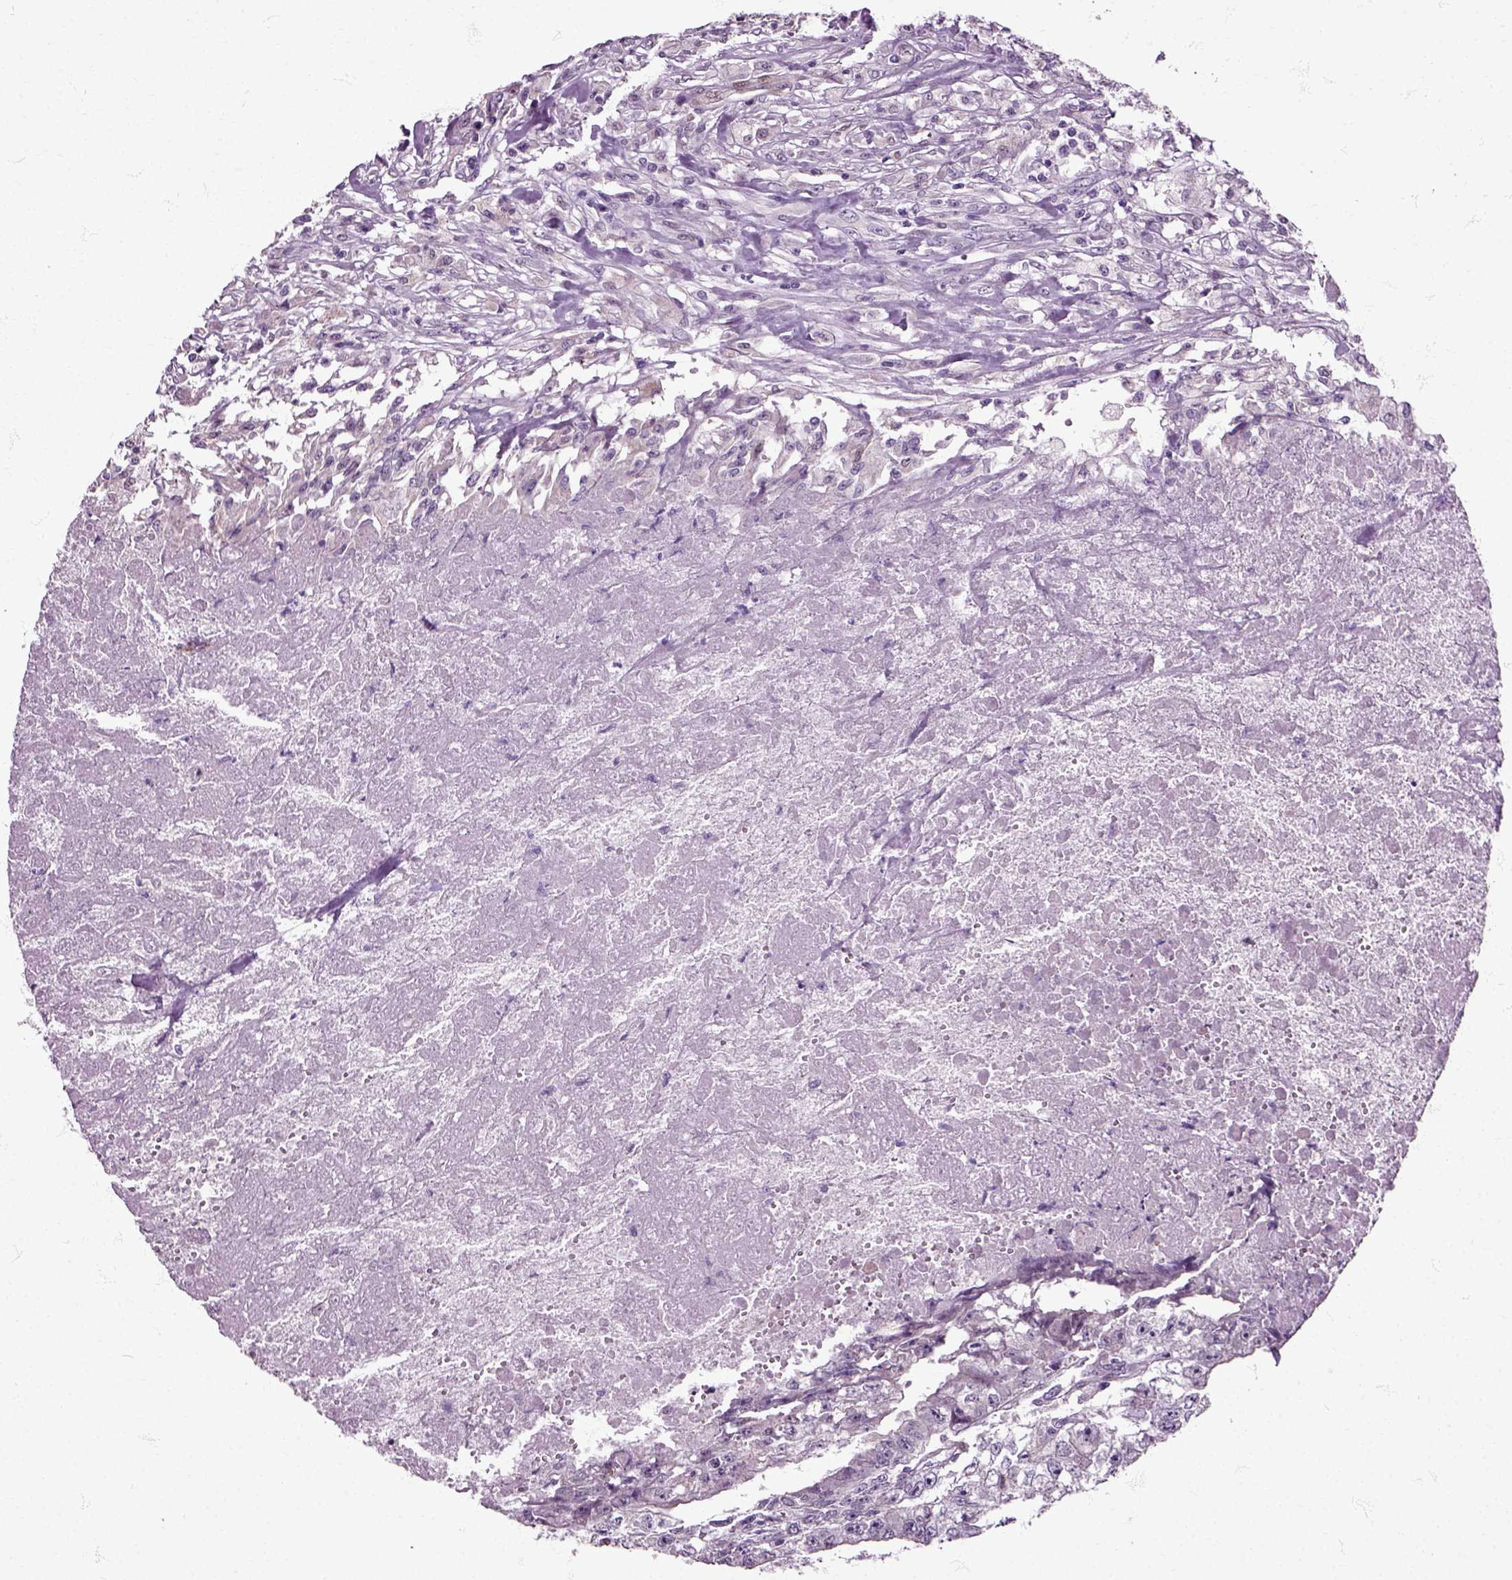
{"staining": {"intensity": "negative", "quantity": "none", "location": "none"}, "tissue": "testis cancer", "cell_type": "Tumor cells", "image_type": "cancer", "snomed": [{"axis": "morphology", "description": "Carcinoma, Embryonal, NOS"}, {"axis": "morphology", "description": "Teratoma, malignant, NOS"}, {"axis": "topography", "description": "Testis"}], "caption": "Tumor cells are negative for brown protein staining in testis cancer.", "gene": "HSPA2", "patient": {"sex": "male", "age": 24}}